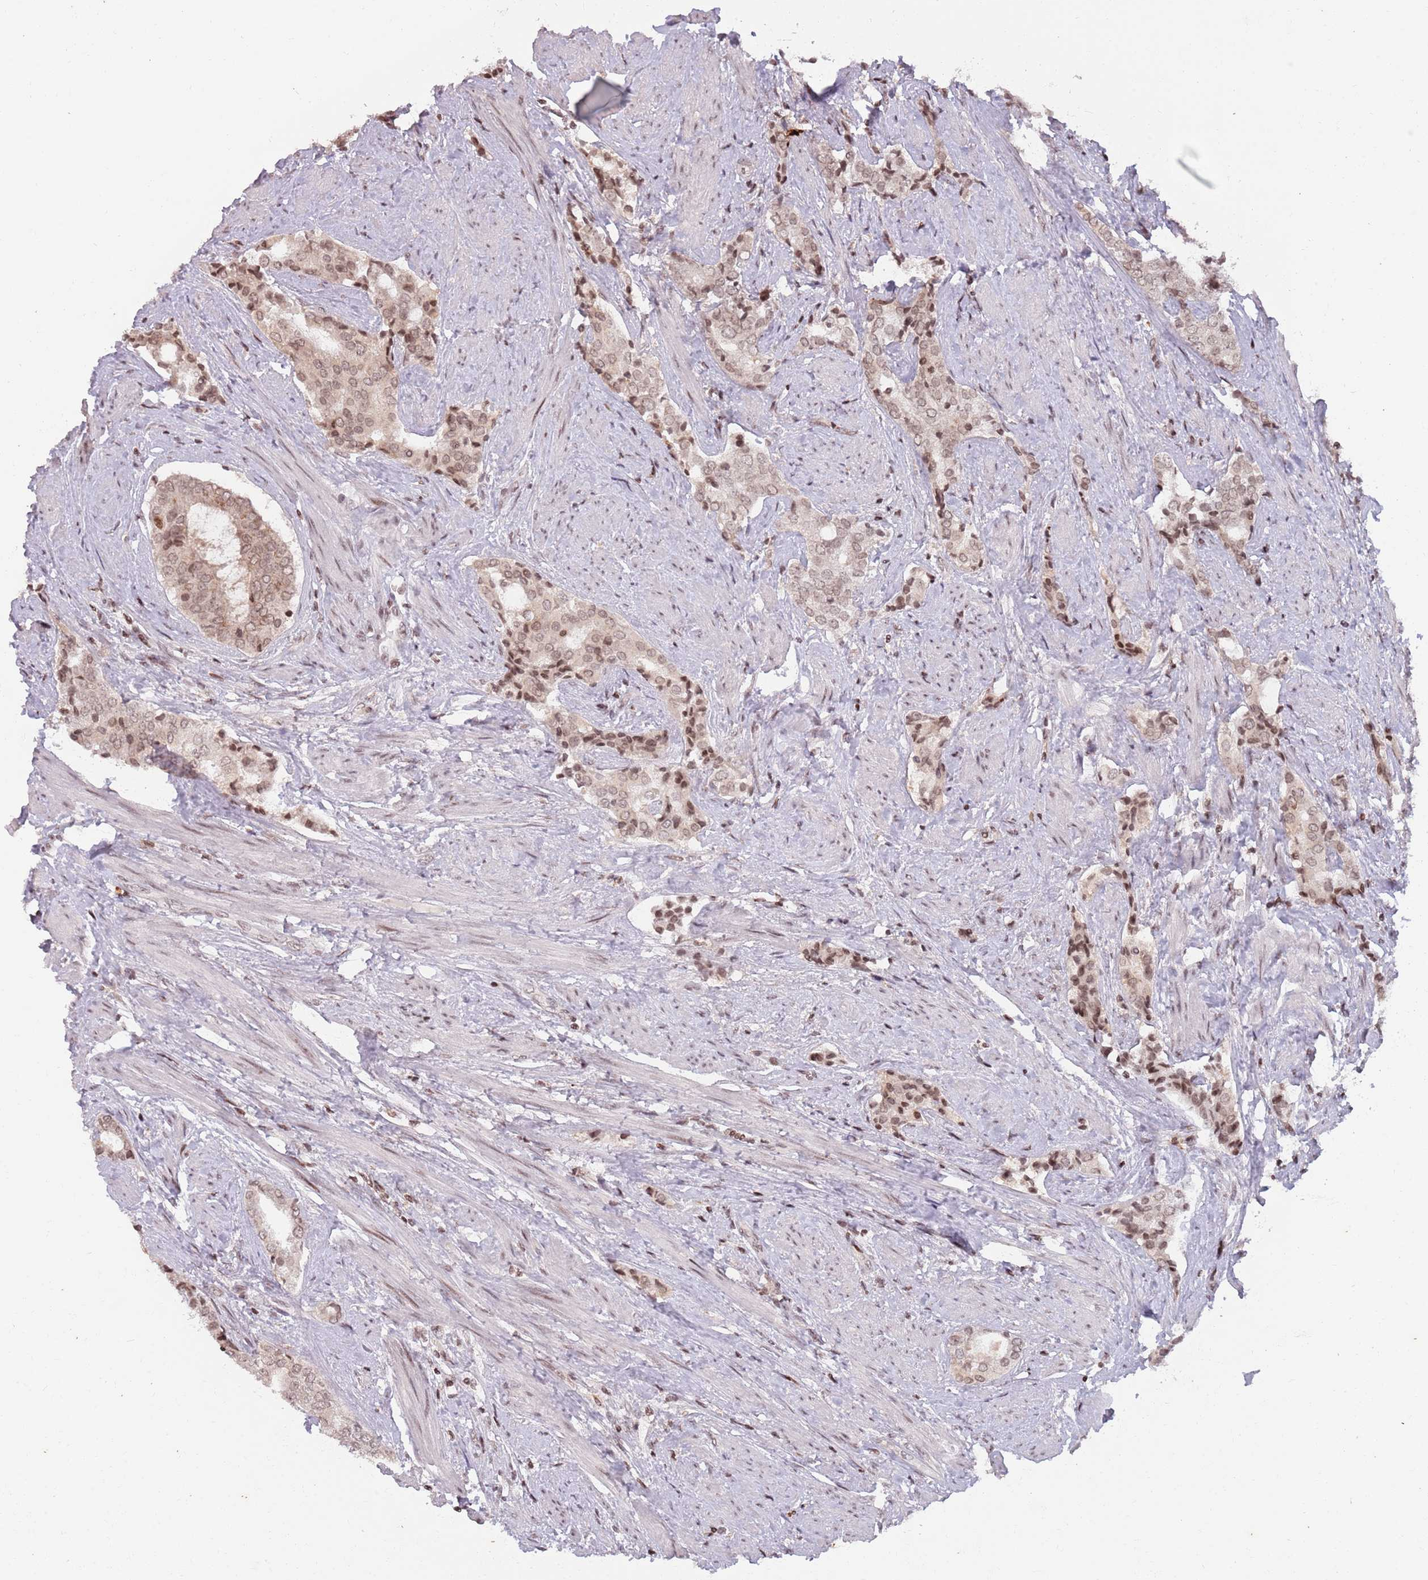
{"staining": {"intensity": "moderate", "quantity": "25%-75%", "location": "nuclear"}, "tissue": "prostate cancer", "cell_type": "Tumor cells", "image_type": "cancer", "snomed": [{"axis": "morphology", "description": "Adenocarcinoma, High grade"}, {"axis": "topography", "description": "Prostate"}], "caption": "This image shows immunohistochemistry staining of human high-grade adenocarcinoma (prostate), with medium moderate nuclear staining in about 25%-75% of tumor cells.", "gene": "SH3RF3", "patient": {"sex": "male", "age": 71}}